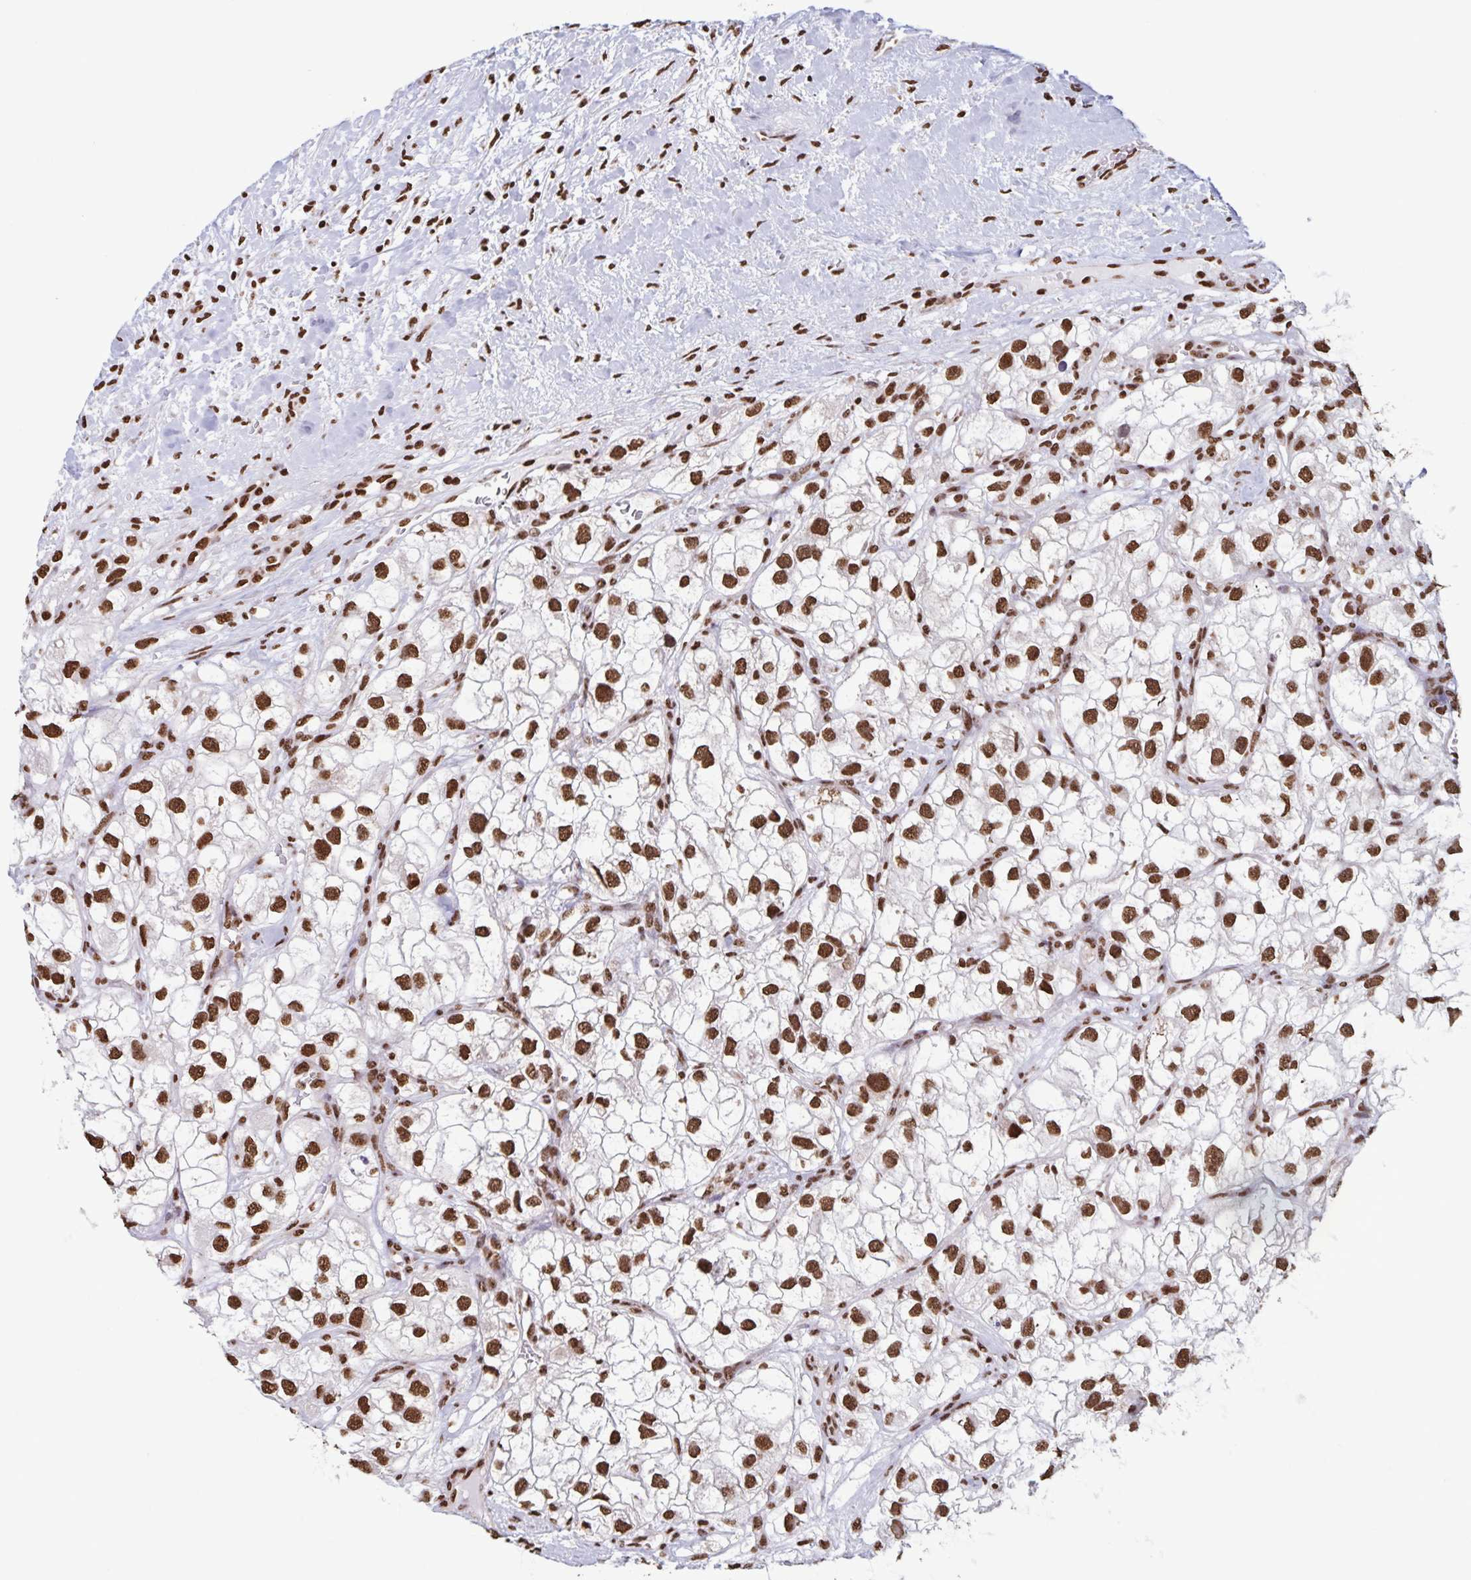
{"staining": {"intensity": "strong", "quantity": ">75%", "location": "nuclear"}, "tissue": "renal cancer", "cell_type": "Tumor cells", "image_type": "cancer", "snomed": [{"axis": "morphology", "description": "Adenocarcinoma, NOS"}, {"axis": "topography", "description": "Kidney"}], "caption": "Immunohistochemical staining of renal cancer (adenocarcinoma) displays strong nuclear protein positivity in about >75% of tumor cells.", "gene": "DUT", "patient": {"sex": "male", "age": 59}}